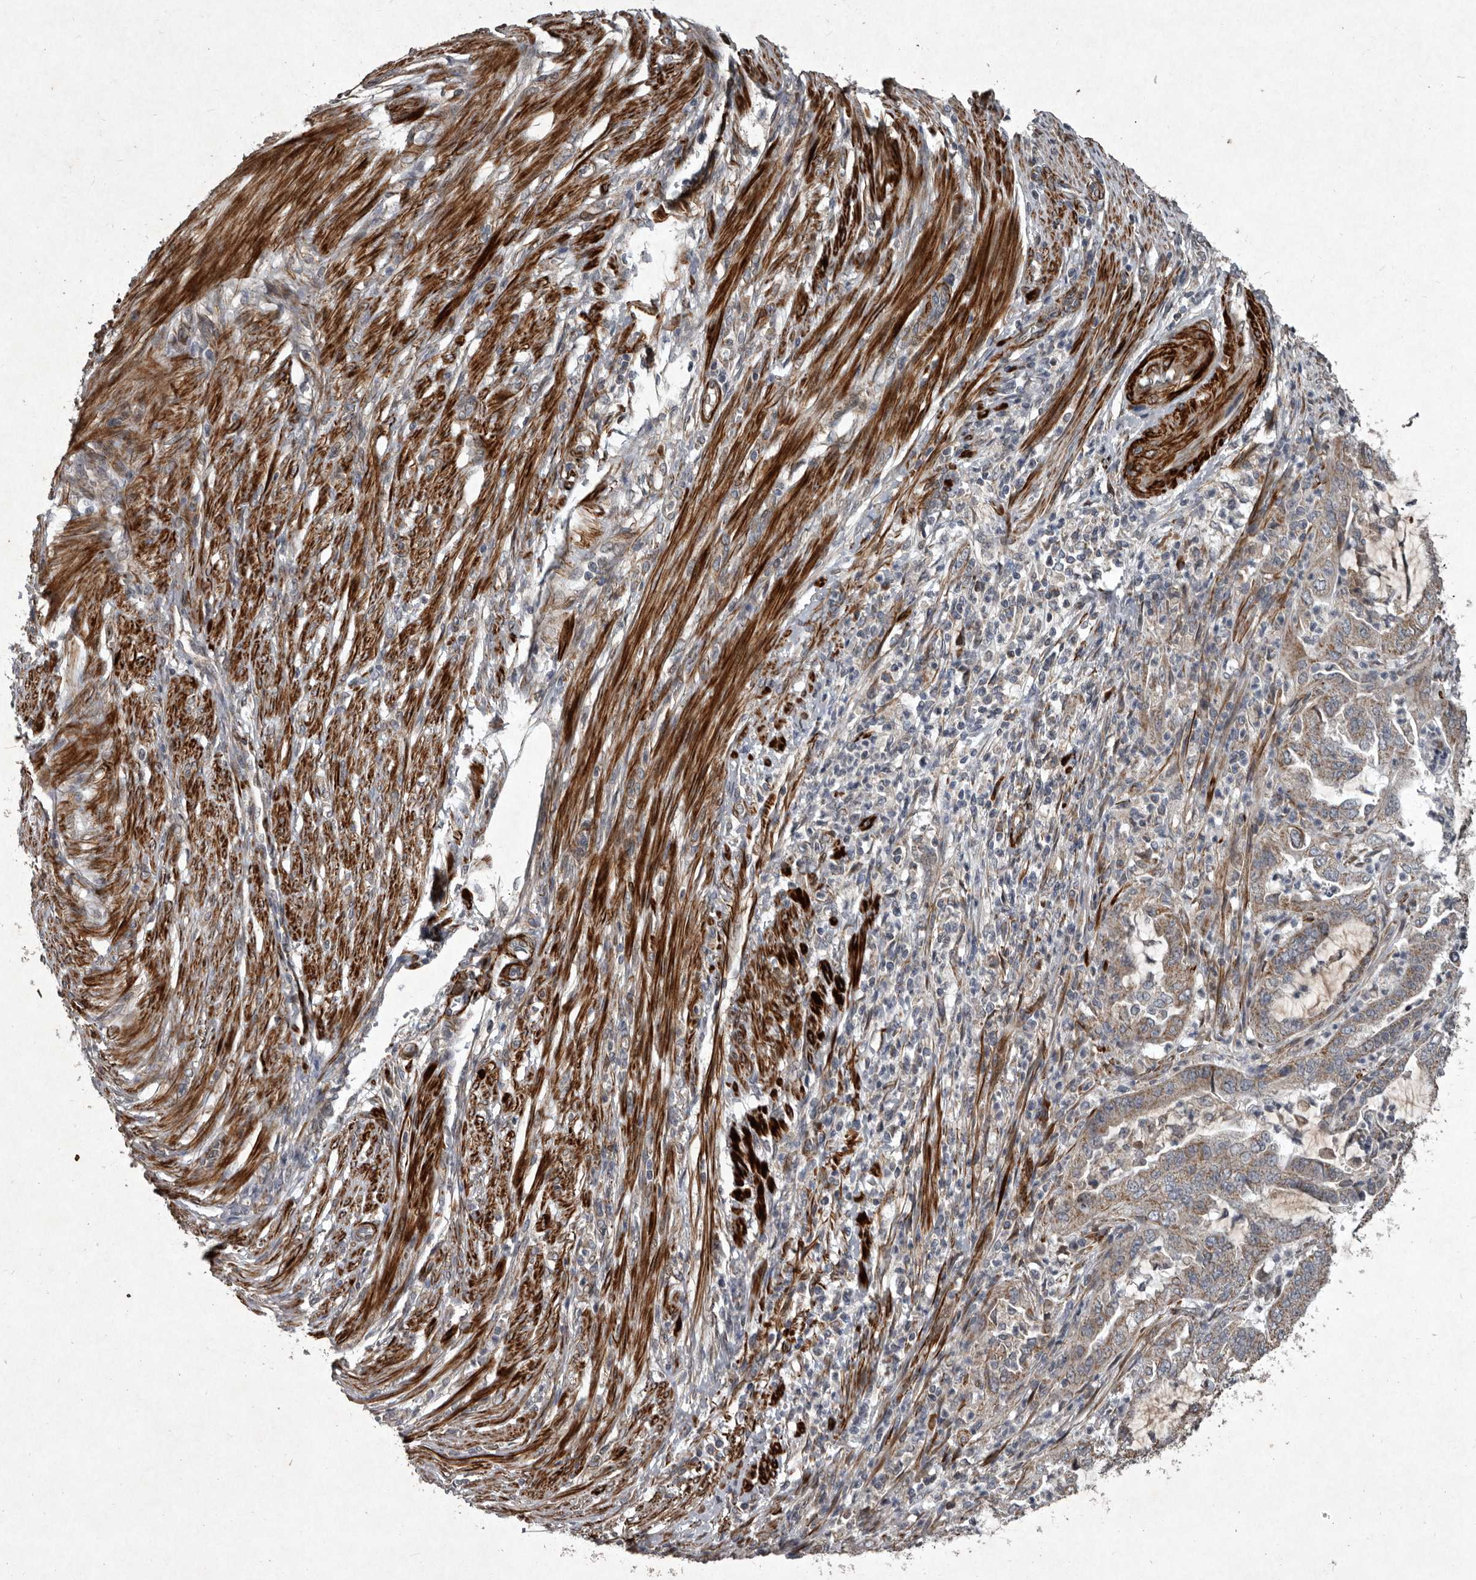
{"staining": {"intensity": "moderate", "quantity": ">75%", "location": "cytoplasmic/membranous"}, "tissue": "endometrial cancer", "cell_type": "Tumor cells", "image_type": "cancer", "snomed": [{"axis": "morphology", "description": "Adenocarcinoma, NOS"}, {"axis": "topography", "description": "Endometrium"}], "caption": "Immunohistochemical staining of human endometrial cancer (adenocarcinoma) demonstrates medium levels of moderate cytoplasmic/membranous expression in about >75% of tumor cells.", "gene": "MRPS15", "patient": {"sex": "female", "age": 51}}